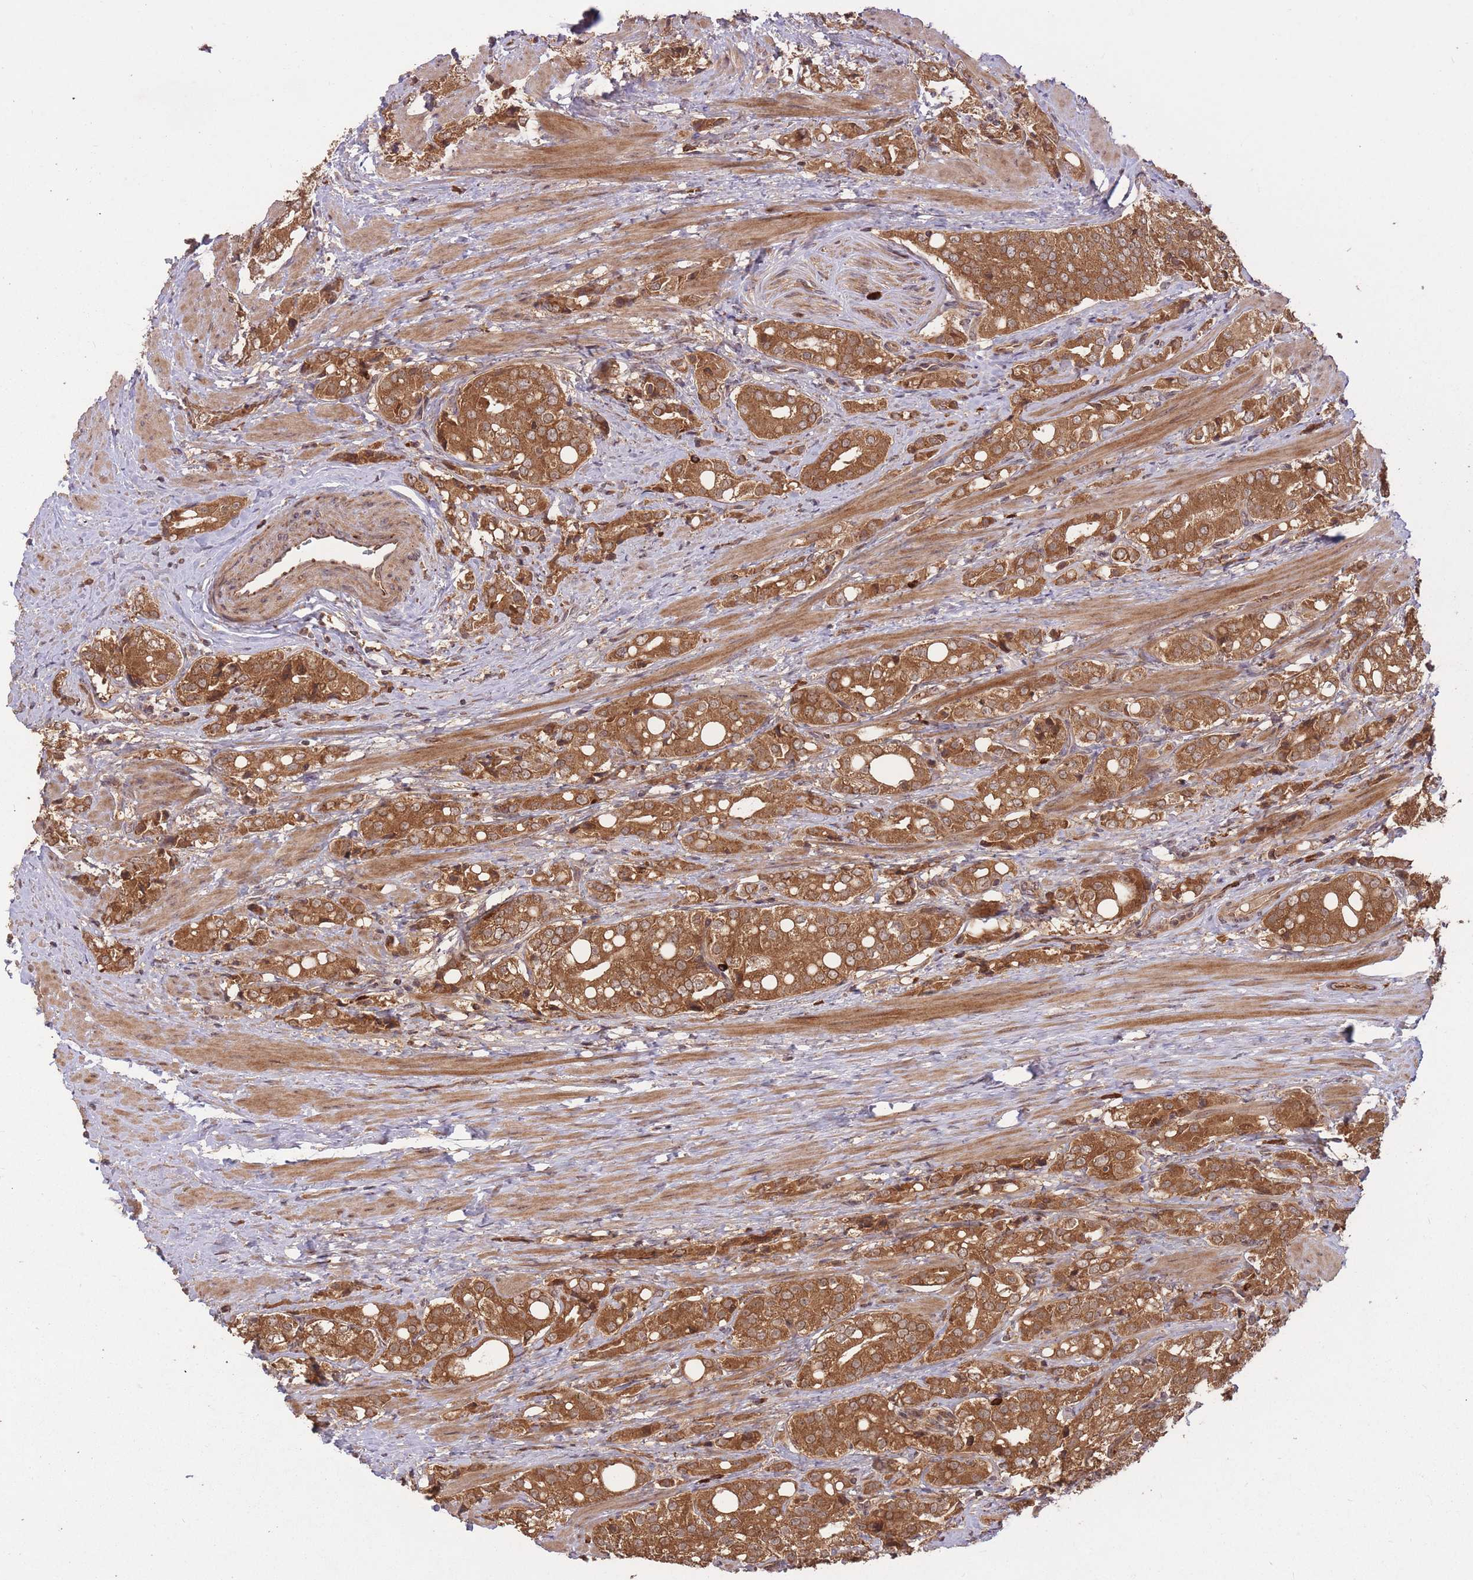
{"staining": {"intensity": "strong", "quantity": ">75%", "location": "cytoplasmic/membranous"}, "tissue": "prostate cancer", "cell_type": "Tumor cells", "image_type": "cancer", "snomed": [{"axis": "morphology", "description": "Adenocarcinoma, High grade"}, {"axis": "topography", "description": "Prostate"}], "caption": "Adenocarcinoma (high-grade) (prostate) was stained to show a protein in brown. There is high levels of strong cytoplasmic/membranous staining in about >75% of tumor cells. (Stains: DAB in brown, nuclei in blue, Microscopy: brightfield microscopy at high magnification).", "gene": "ERBB3", "patient": {"sex": "male", "age": 71}}